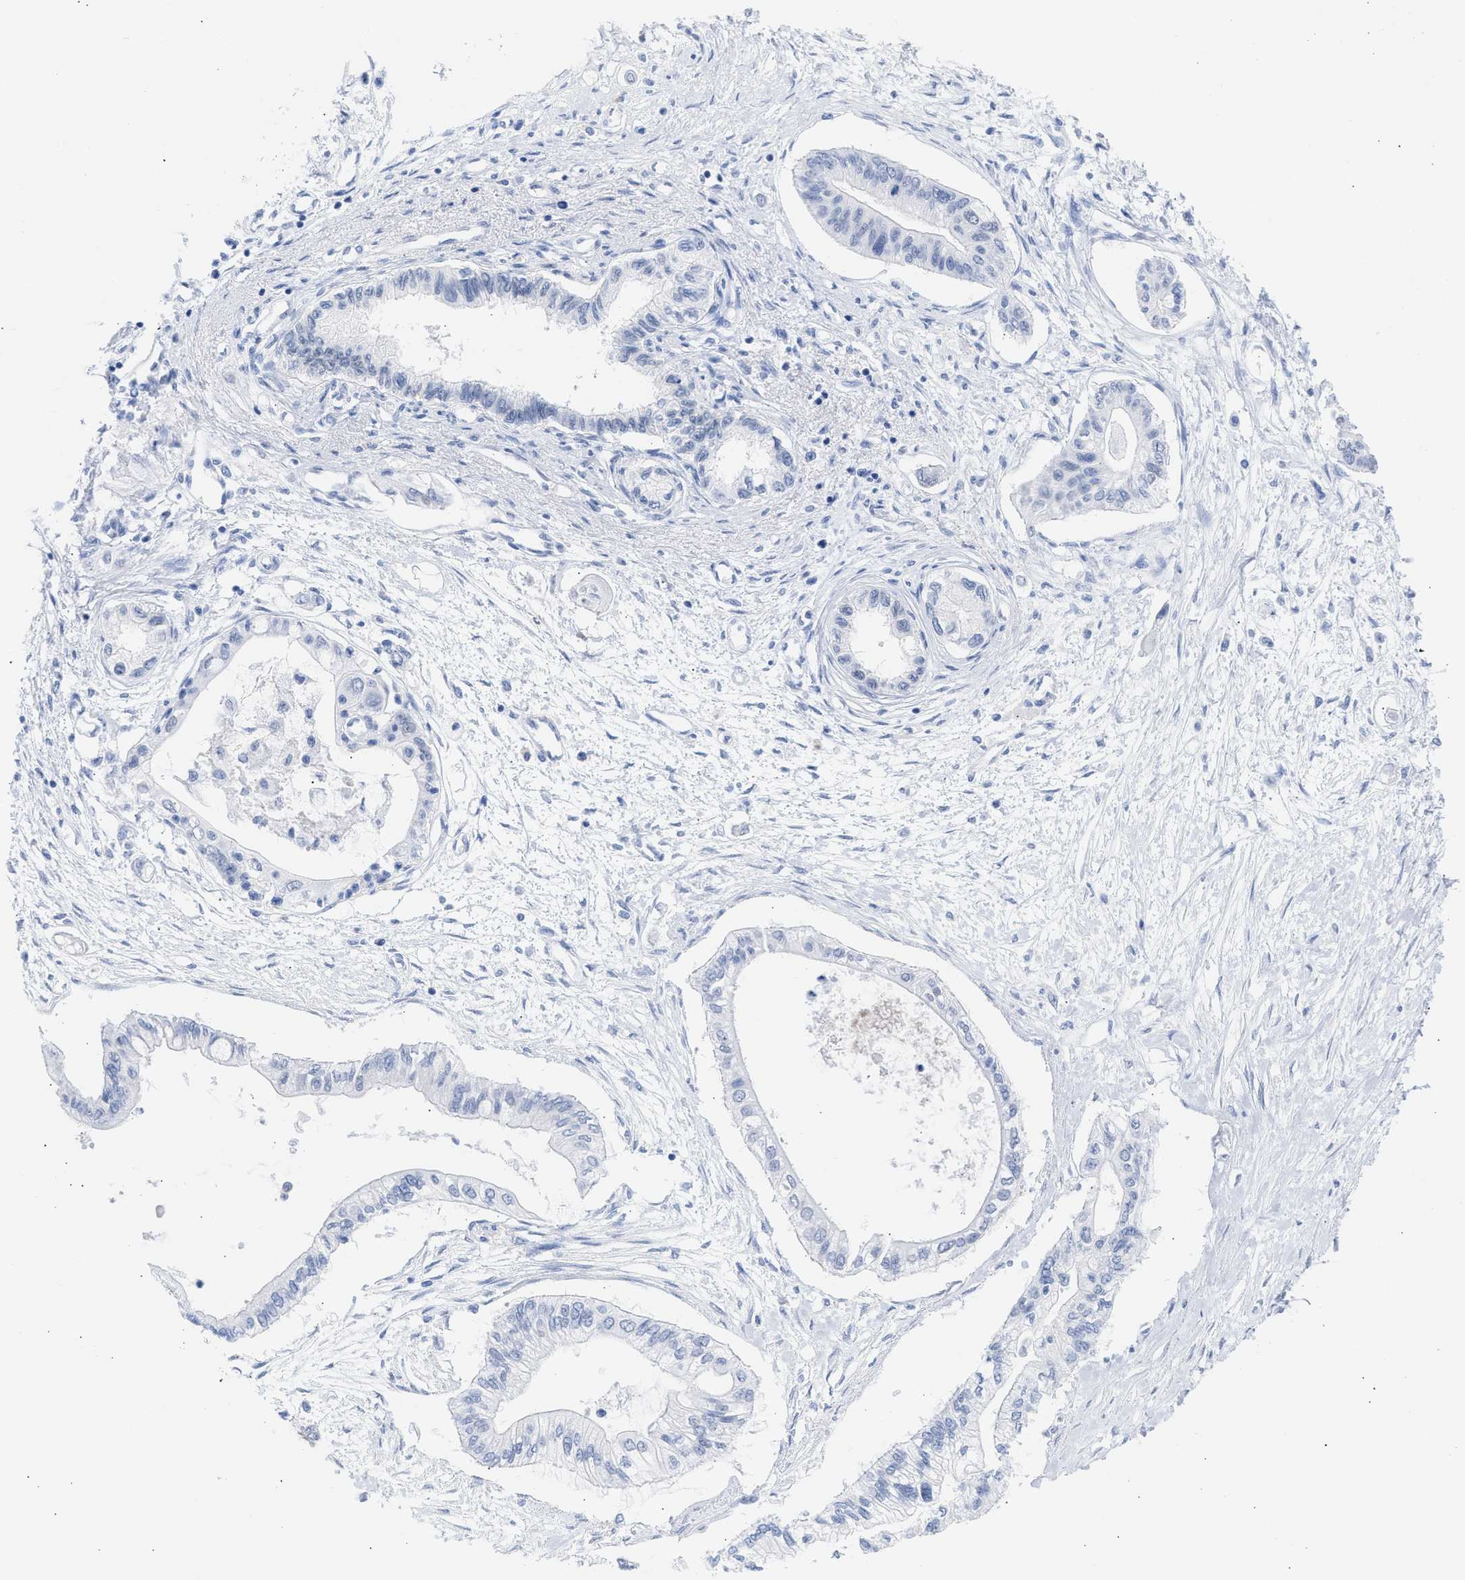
{"staining": {"intensity": "negative", "quantity": "none", "location": "none"}, "tissue": "pancreatic cancer", "cell_type": "Tumor cells", "image_type": "cancer", "snomed": [{"axis": "morphology", "description": "Adenocarcinoma, NOS"}, {"axis": "topography", "description": "Pancreas"}], "caption": "Pancreatic adenocarcinoma stained for a protein using IHC demonstrates no staining tumor cells.", "gene": "RSPH1", "patient": {"sex": "female", "age": 77}}